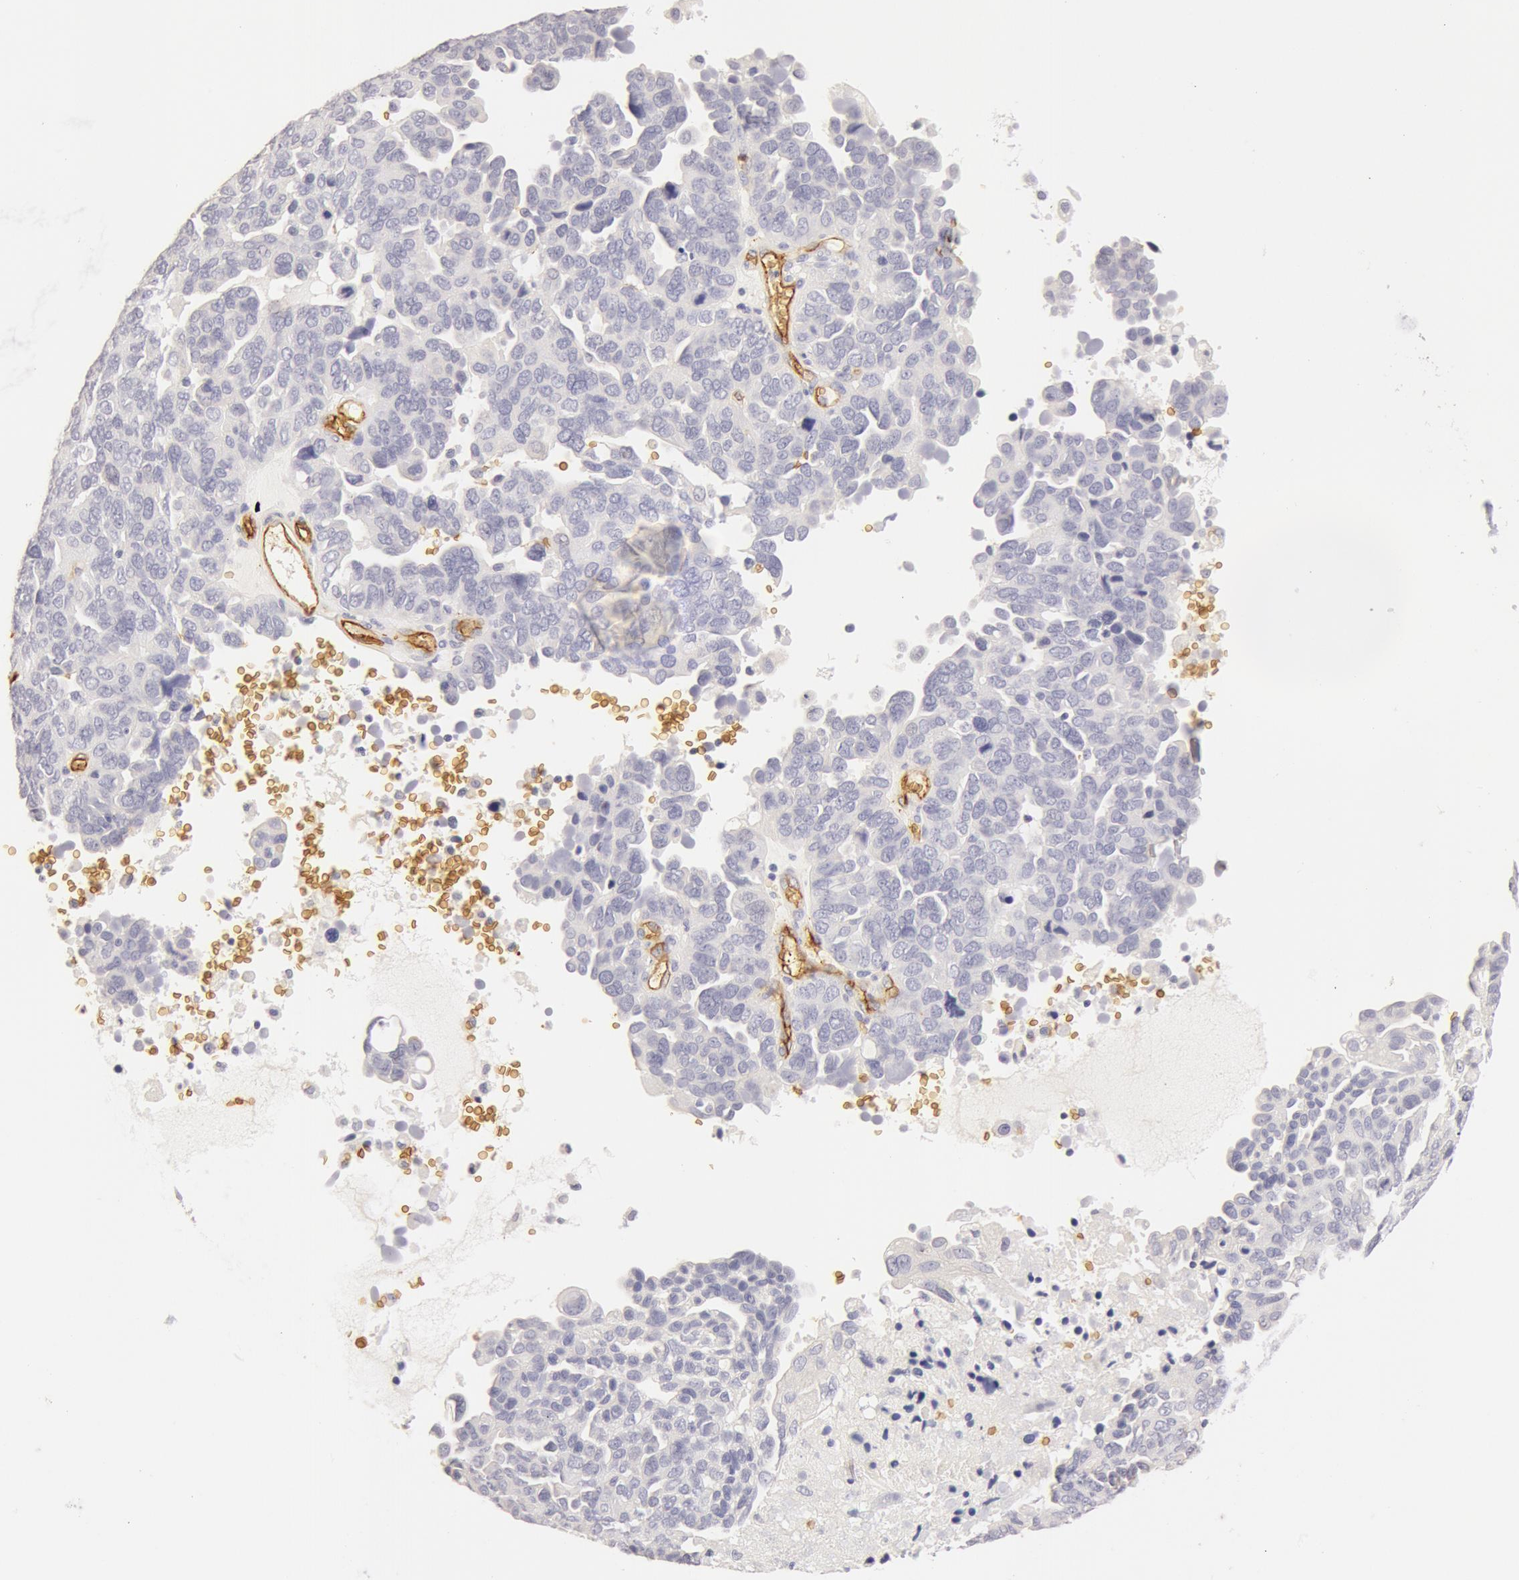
{"staining": {"intensity": "negative", "quantity": "none", "location": "none"}, "tissue": "ovarian cancer", "cell_type": "Tumor cells", "image_type": "cancer", "snomed": [{"axis": "morphology", "description": "Cystadenocarcinoma, serous, NOS"}, {"axis": "topography", "description": "Ovary"}], "caption": "There is no significant positivity in tumor cells of ovarian cancer.", "gene": "AQP1", "patient": {"sex": "female", "age": 64}}